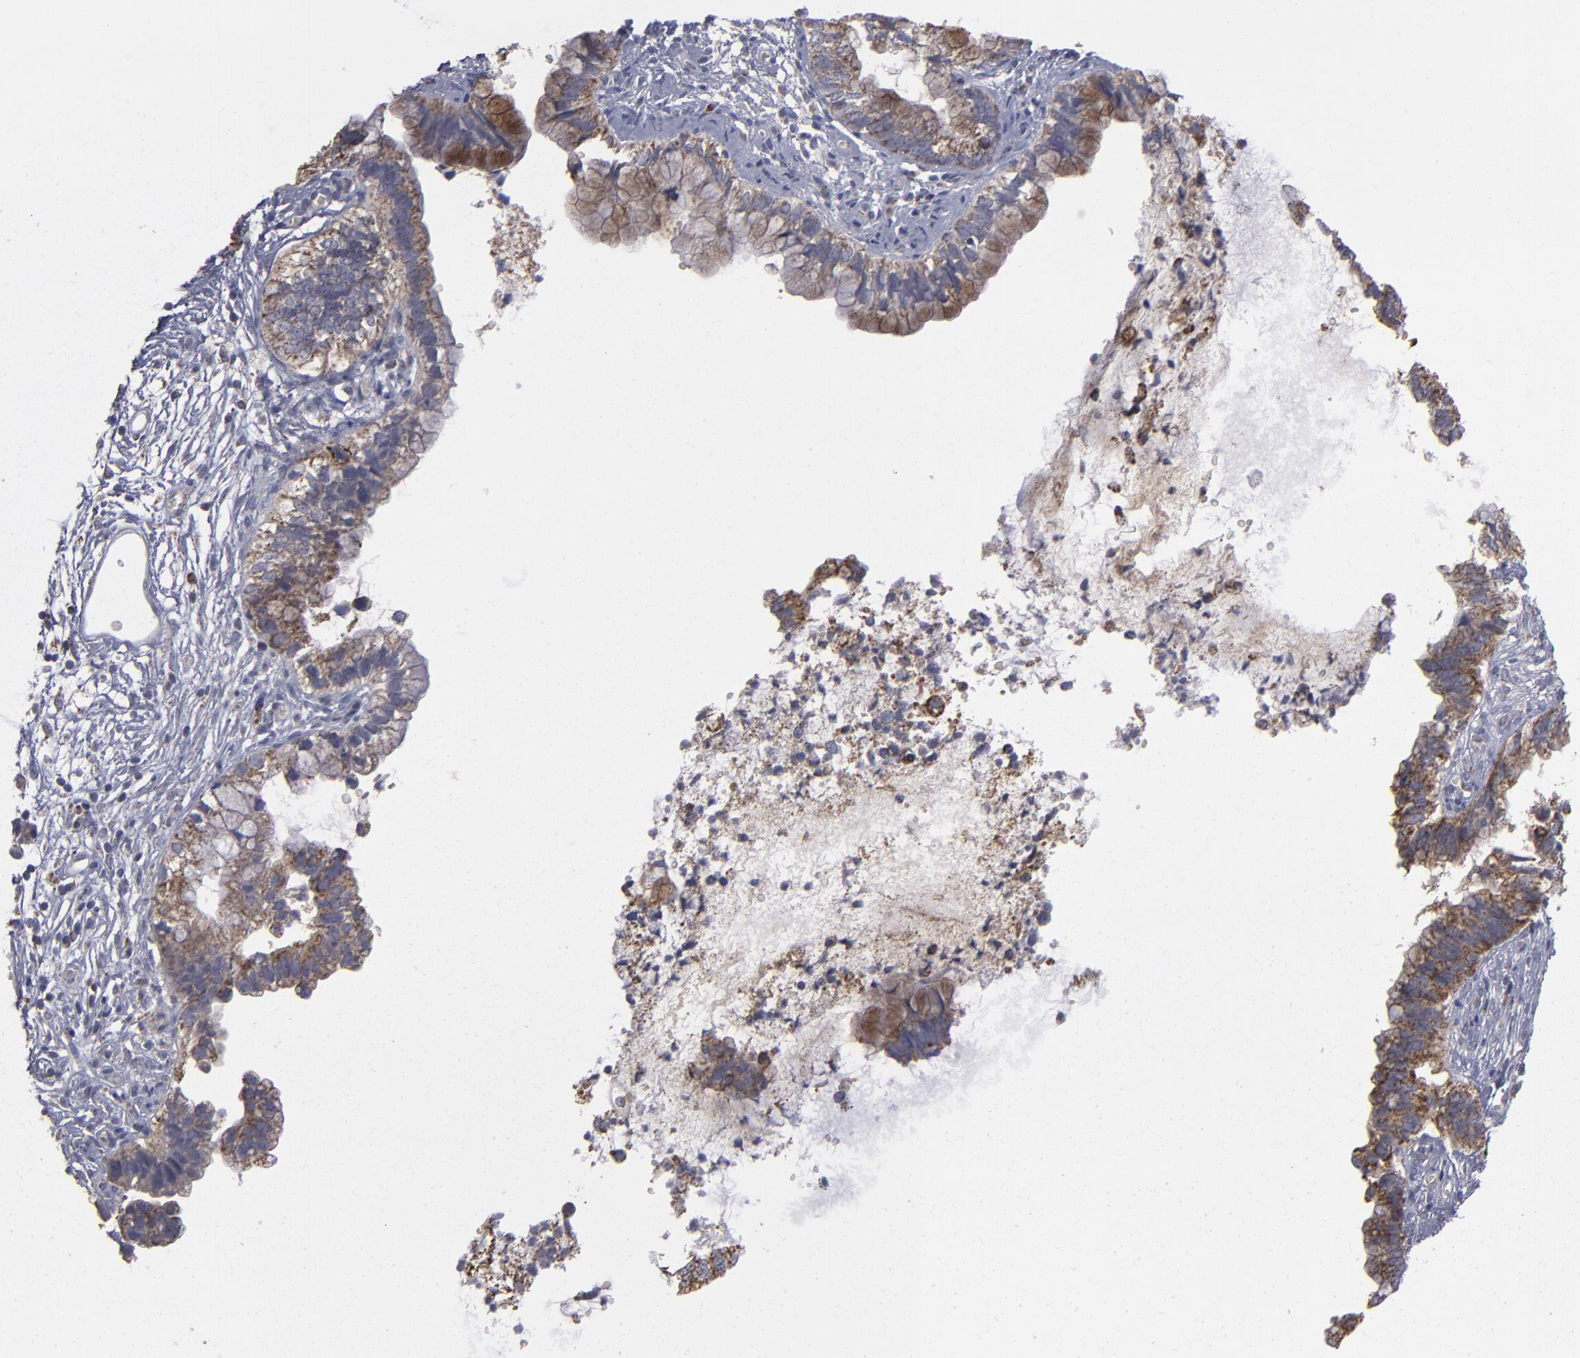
{"staining": {"intensity": "strong", "quantity": ">75%", "location": "cytoplasmic/membranous"}, "tissue": "cervical cancer", "cell_type": "Tumor cells", "image_type": "cancer", "snomed": [{"axis": "morphology", "description": "Adenocarcinoma, NOS"}, {"axis": "topography", "description": "Cervix"}], "caption": "Immunohistochemical staining of cervical cancer demonstrates high levels of strong cytoplasmic/membranous protein expression in approximately >75% of tumor cells. The staining was performed using DAB to visualize the protein expression in brown, while the nuclei were stained in blue with hematoxylin (Magnification: 20x).", "gene": "MYOM2", "patient": {"sex": "female", "age": 44}}